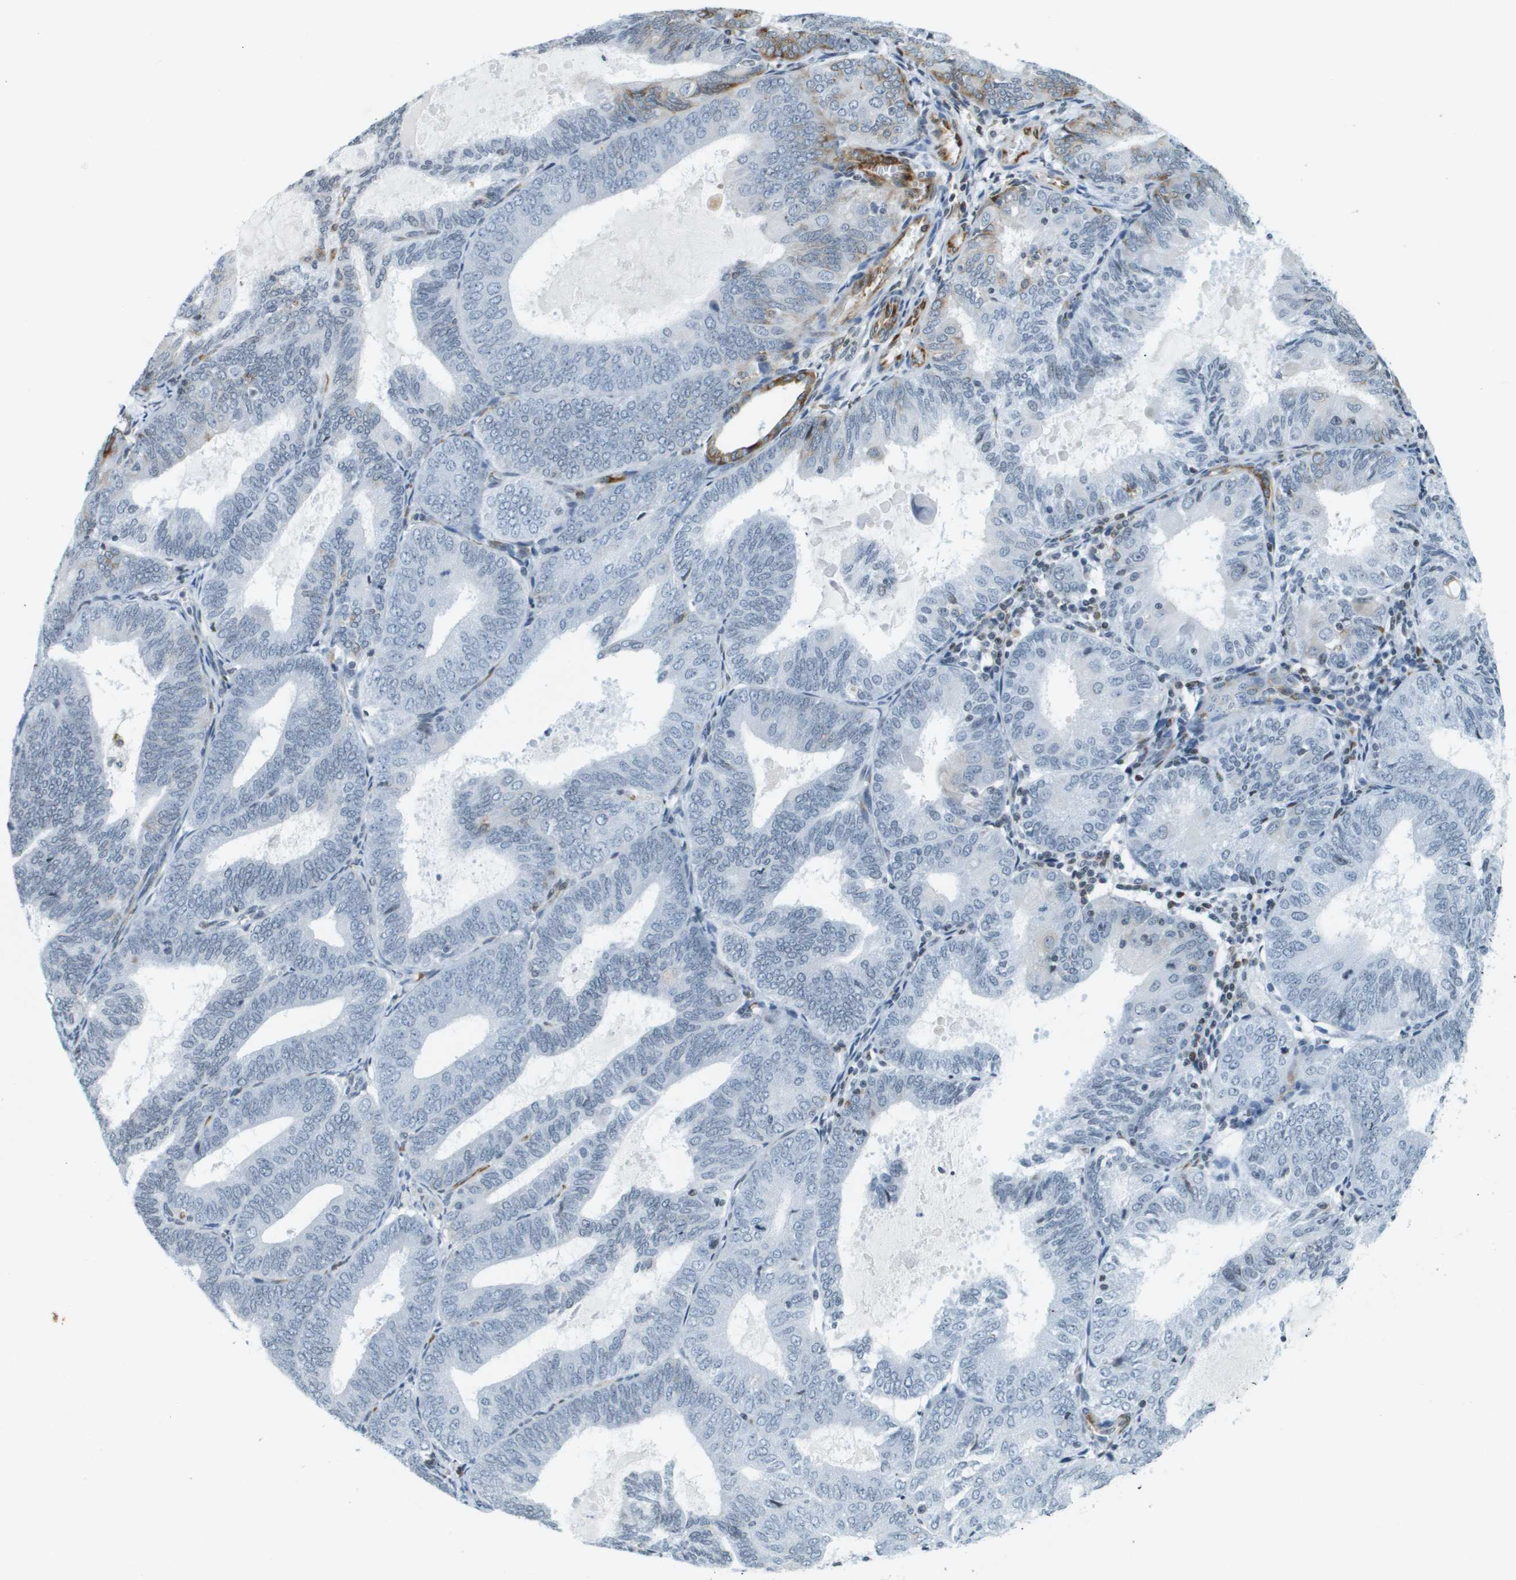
{"staining": {"intensity": "strong", "quantity": "<25%", "location": "cytoplasmic/membranous"}, "tissue": "endometrial cancer", "cell_type": "Tumor cells", "image_type": "cancer", "snomed": [{"axis": "morphology", "description": "Adenocarcinoma, NOS"}, {"axis": "topography", "description": "Endometrium"}], "caption": "The immunohistochemical stain labels strong cytoplasmic/membranous staining in tumor cells of endometrial cancer (adenocarcinoma) tissue.", "gene": "UVRAG", "patient": {"sex": "female", "age": 81}}